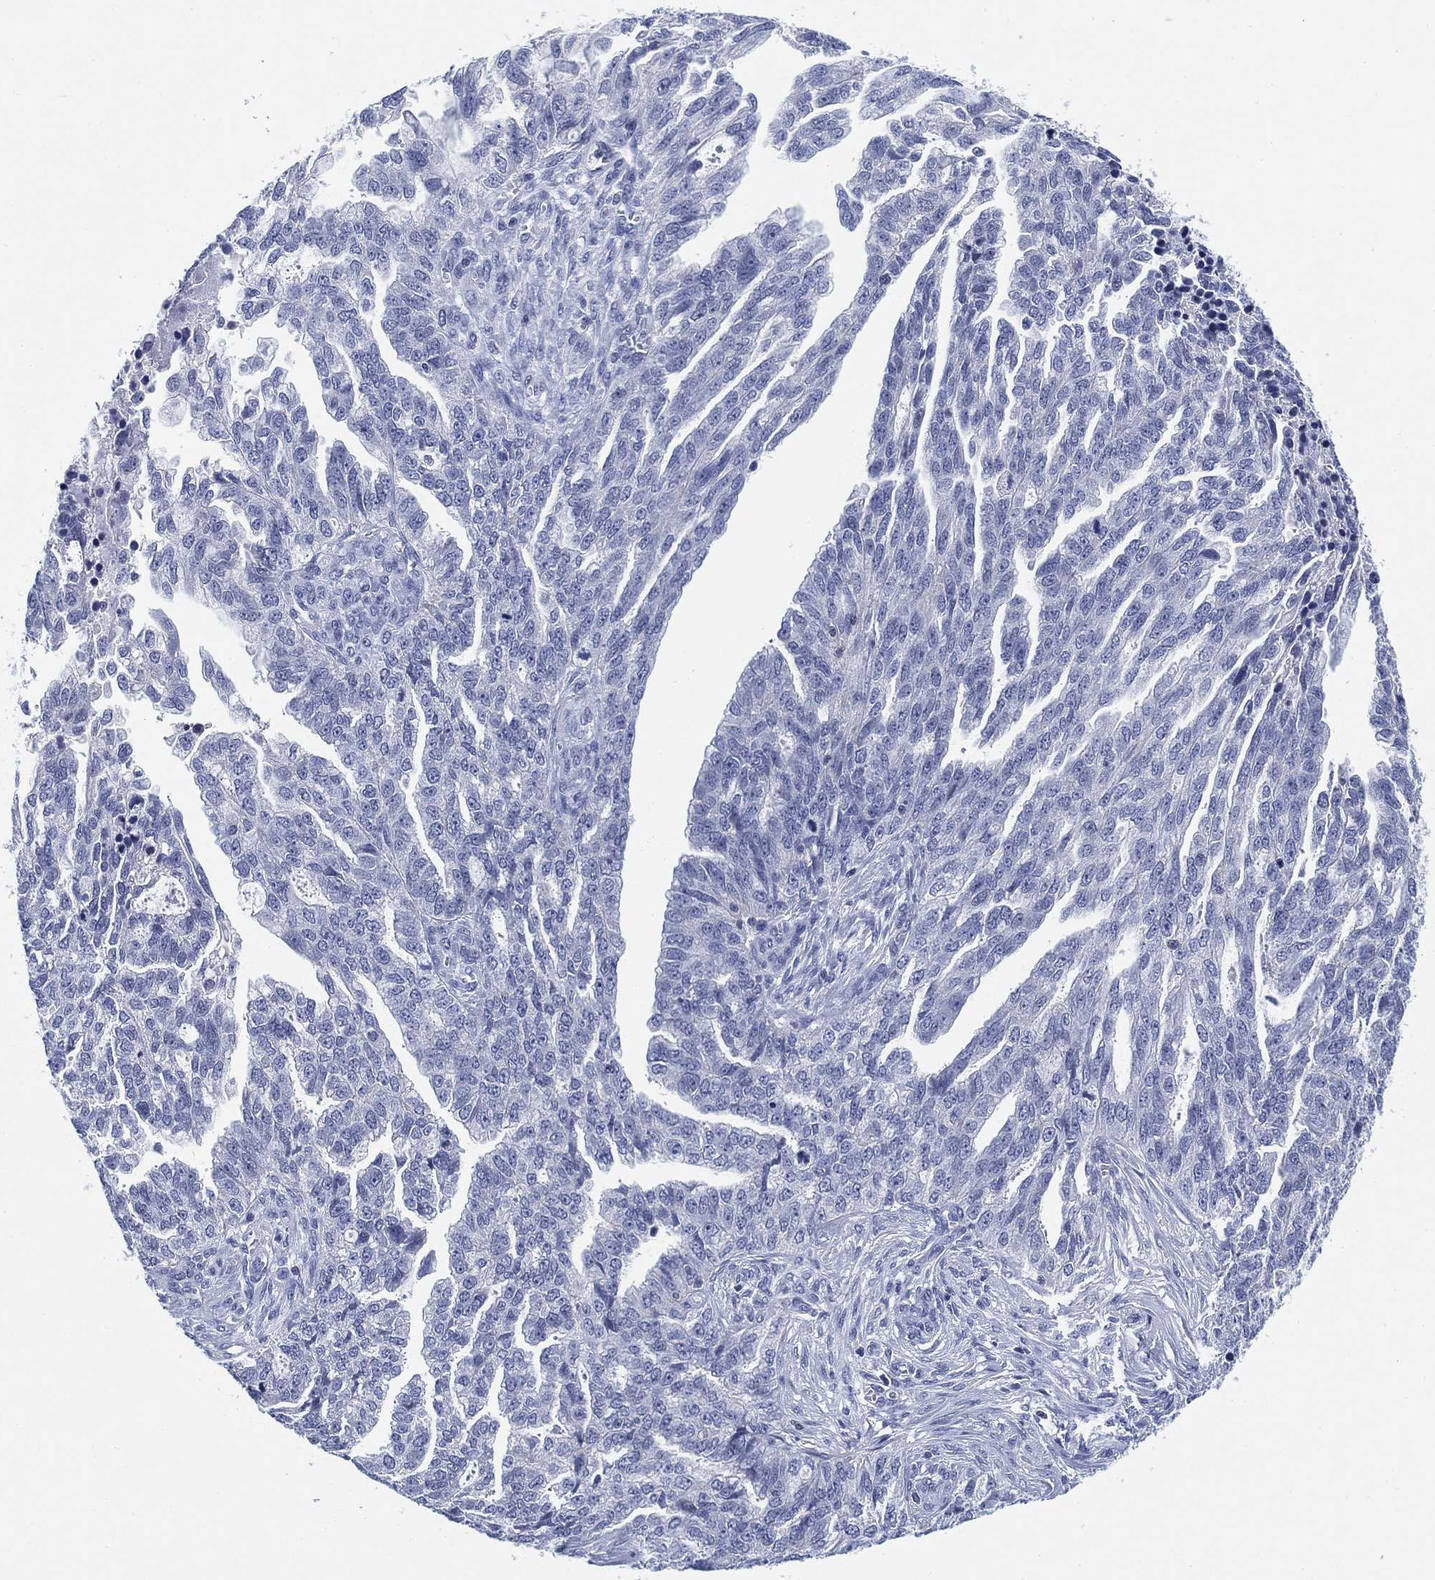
{"staining": {"intensity": "negative", "quantity": "none", "location": "none"}, "tissue": "ovarian cancer", "cell_type": "Tumor cells", "image_type": "cancer", "snomed": [{"axis": "morphology", "description": "Cystadenocarcinoma, serous, NOS"}, {"axis": "topography", "description": "Ovary"}], "caption": "Ovarian cancer was stained to show a protein in brown. There is no significant positivity in tumor cells.", "gene": "FYB1", "patient": {"sex": "female", "age": 51}}